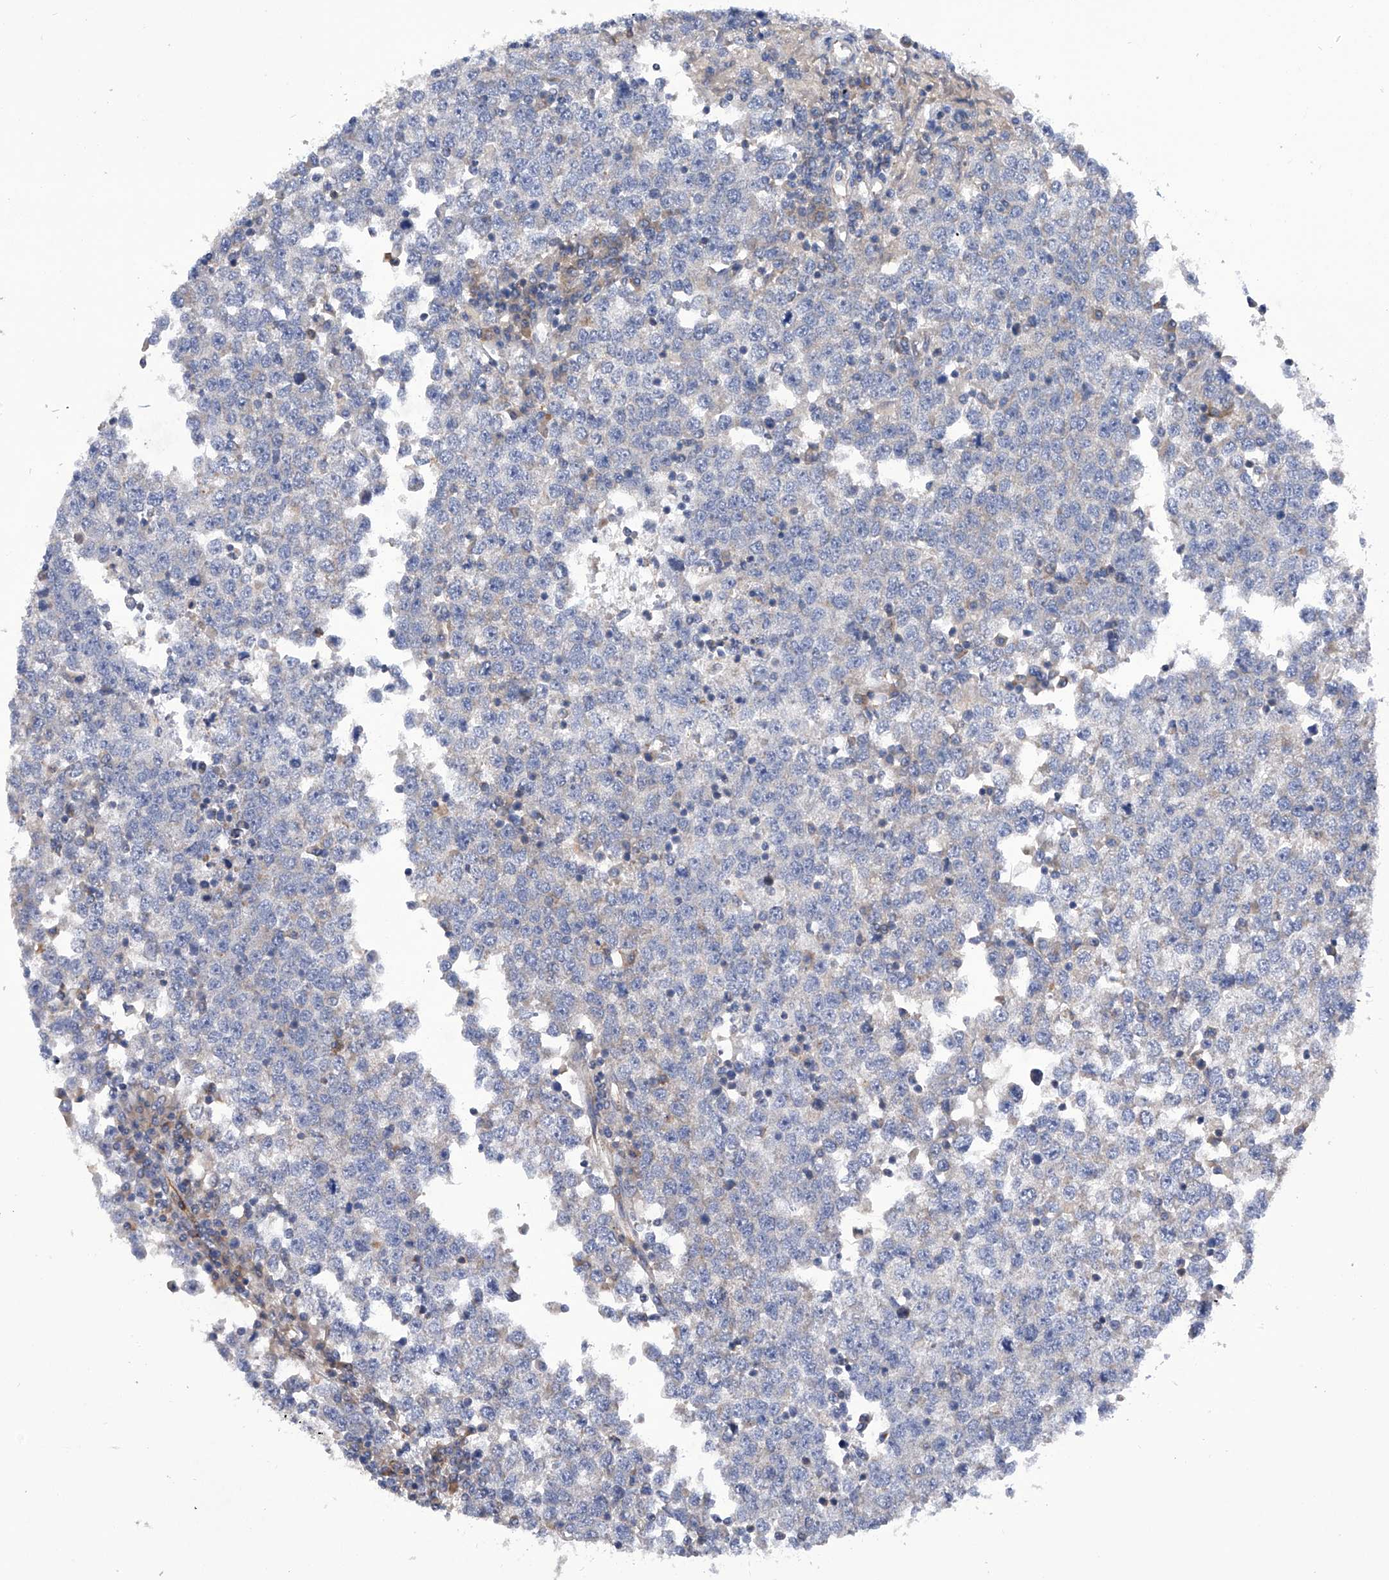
{"staining": {"intensity": "weak", "quantity": "<25%", "location": "cytoplasmic/membranous"}, "tissue": "testis cancer", "cell_type": "Tumor cells", "image_type": "cancer", "snomed": [{"axis": "morphology", "description": "Seminoma, NOS"}, {"axis": "topography", "description": "Testis"}], "caption": "This is an immunohistochemistry (IHC) histopathology image of human testis seminoma. There is no staining in tumor cells.", "gene": "MLYCD", "patient": {"sex": "male", "age": 65}}